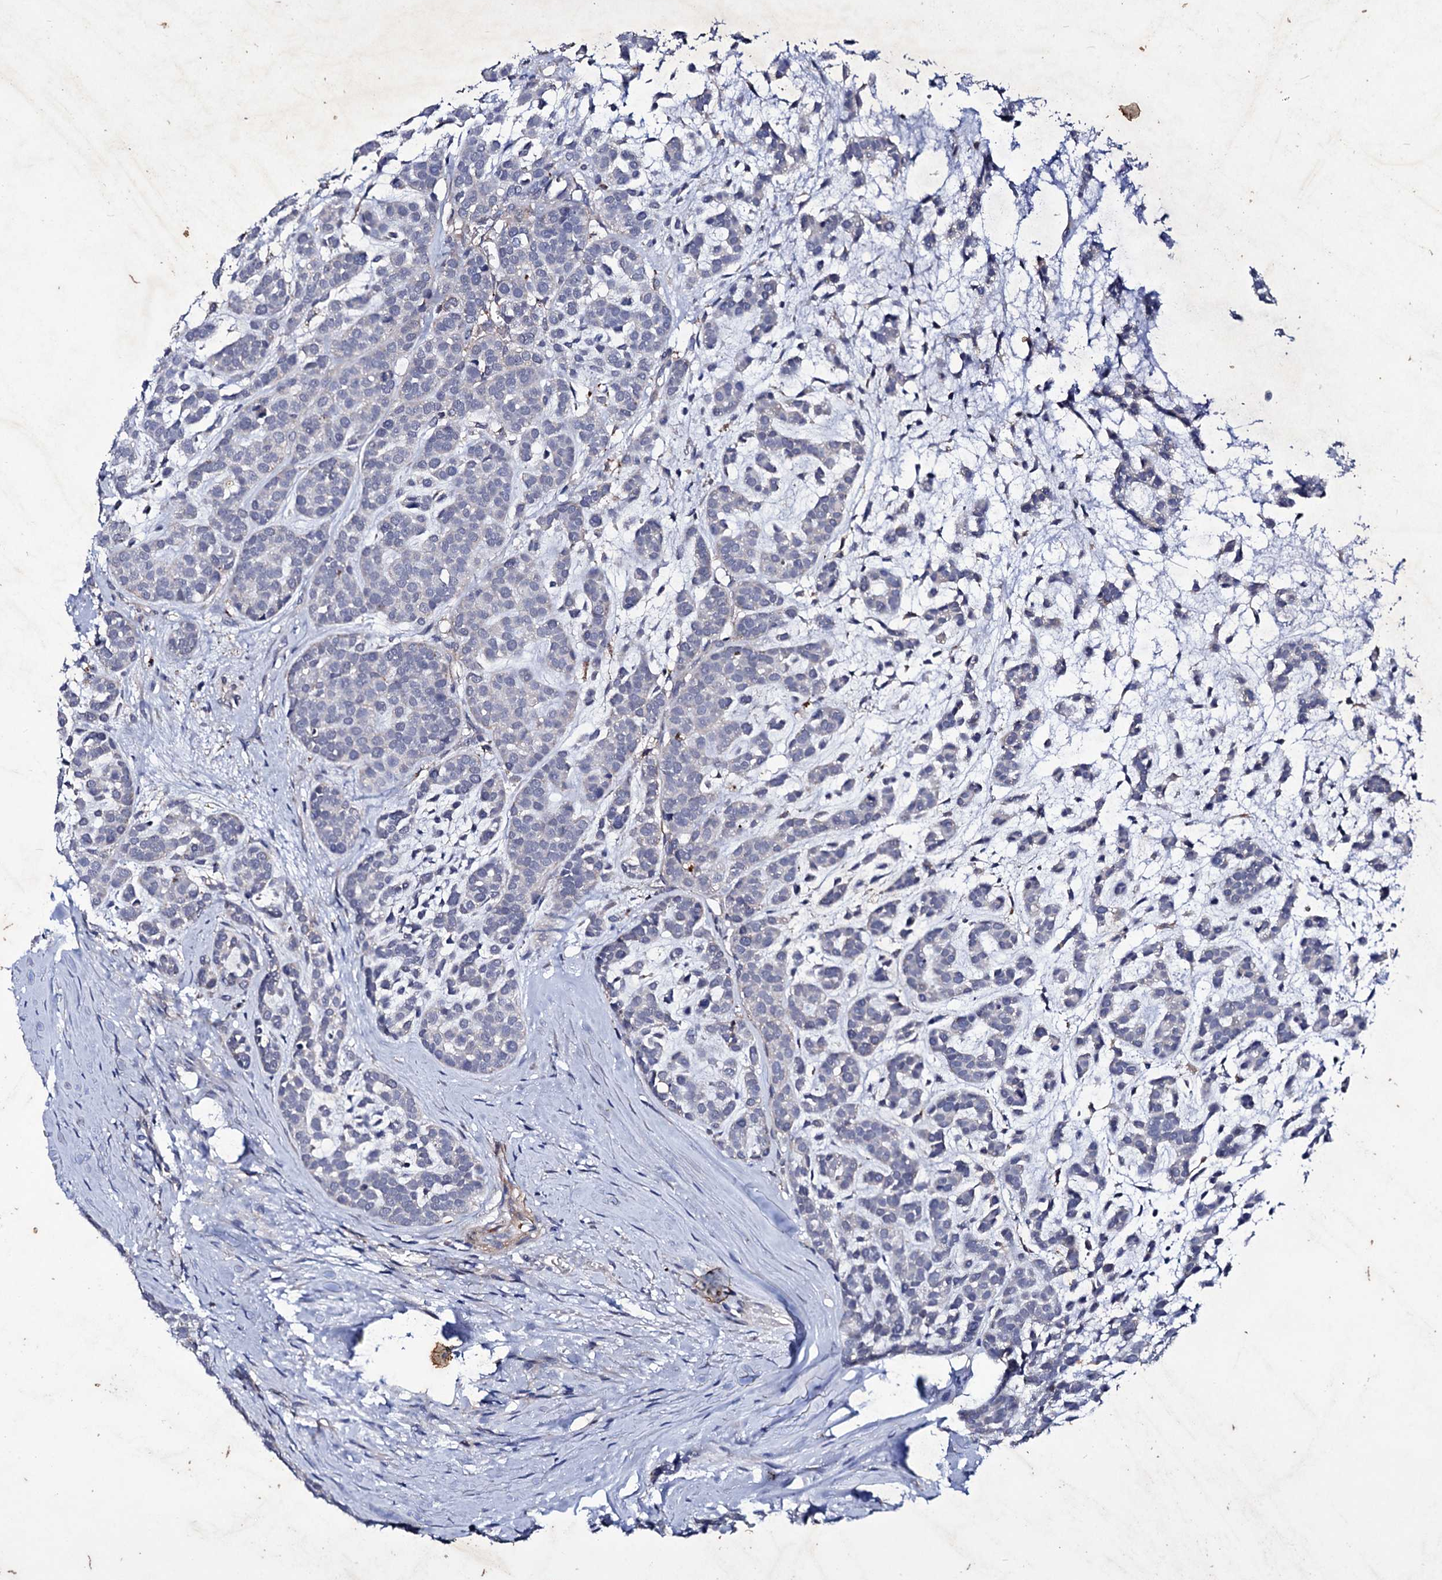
{"staining": {"intensity": "negative", "quantity": "none", "location": "none"}, "tissue": "head and neck cancer", "cell_type": "Tumor cells", "image_type": "cancer", "snomed": [{"axis": "morphology", "description": "Adenocarcinoma, NOS"}, {"axis": "morphology", "description": "Adenoma, NOS"}, {"axis": "topography", "description": "Head-Neck"}], "caption": "Tumor cells show no significant protein staining in head and neck cancer (adenocarcinoma).", "gene": "AXL", "patient": {"sex": "female", "age": 55}}